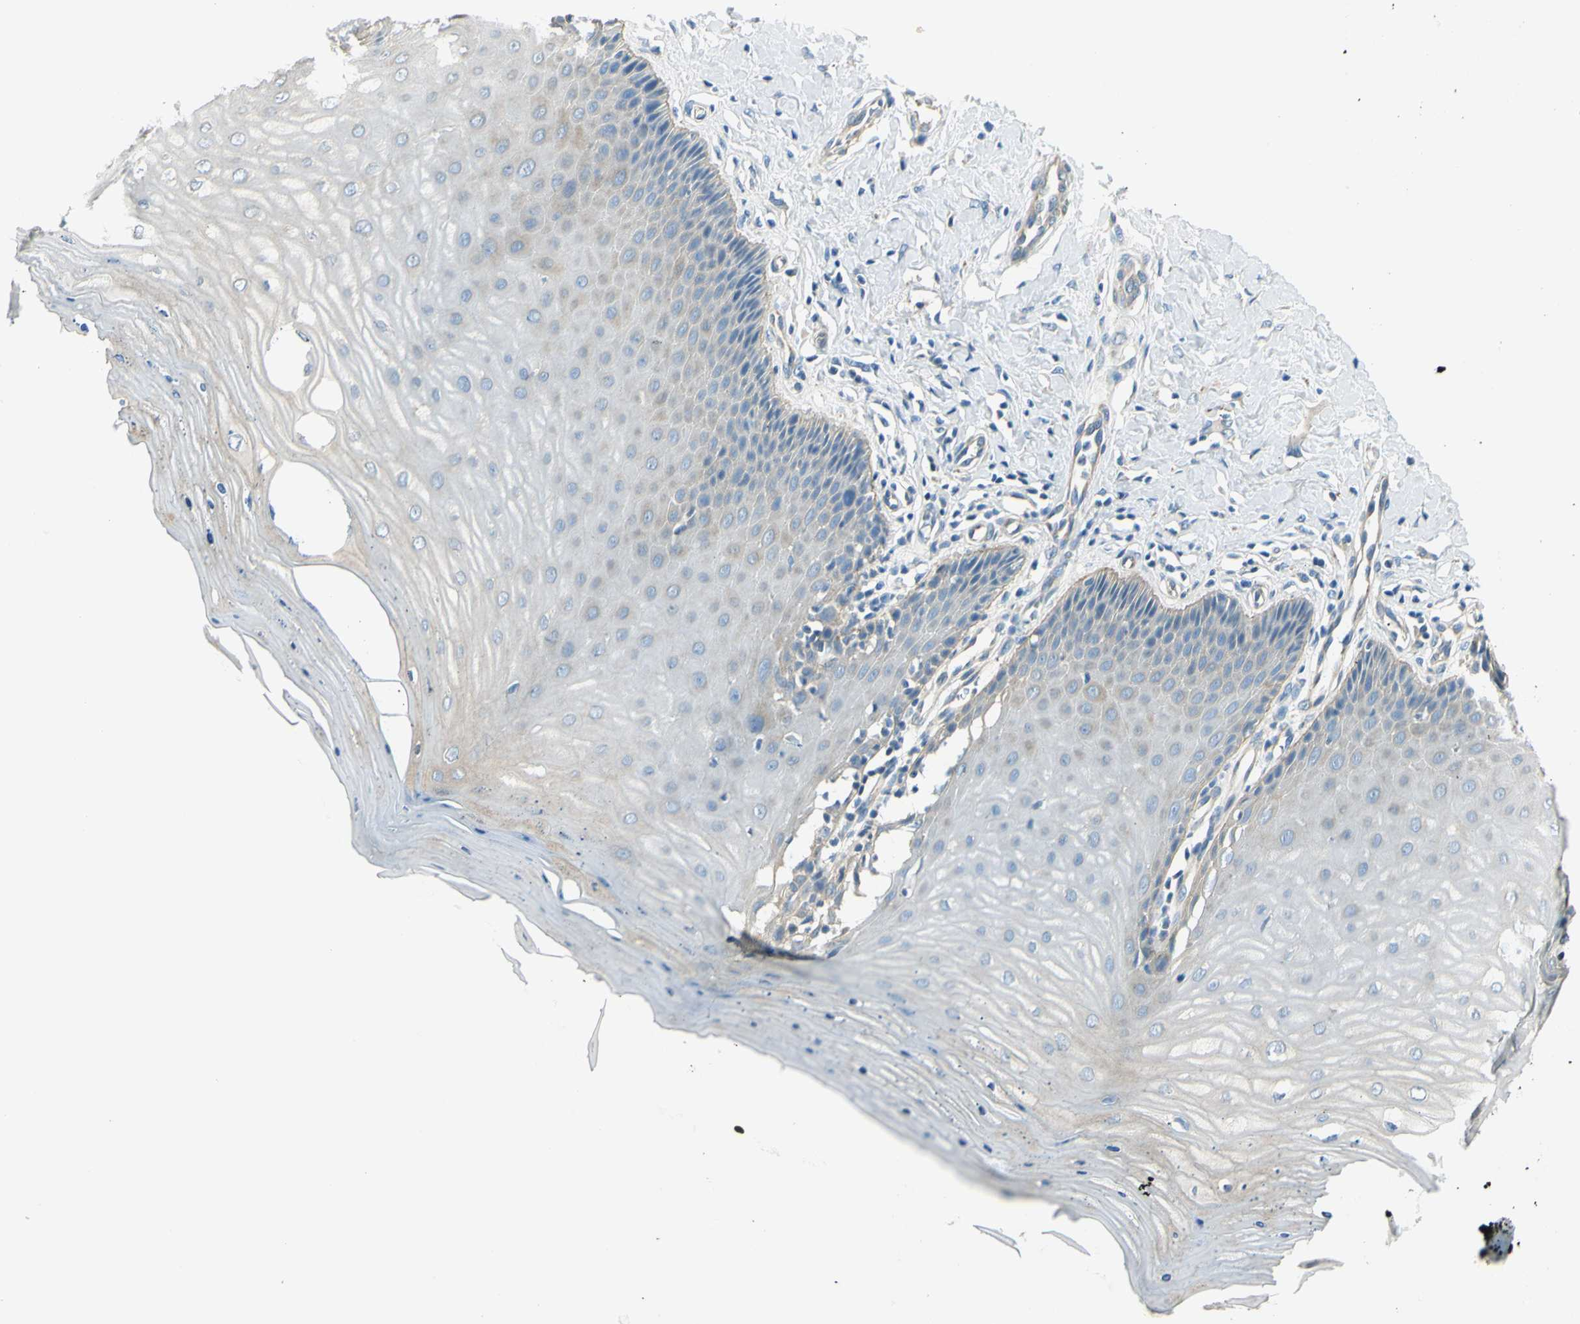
{"staining": {"intensity": "moderate", "quantity": ">75%", "location": "cytoplasmic/membranous"}, "tissue": "cervix", "cell_type": "Glandular cells", "image_type": "normal", "snomed": [{"axis": "morphology", "description": "Normal tissue, NOS"}, {"axis": "topography", "description": "Cervix"}], "caption": "Brown immunohistochemical staining in normal human cervix shows moderate cytoplasmic/membranous expression in approximately >75% of glandular cells.", "gene": "LAMA3", "patient": {"sex": "female", "age": 55}}